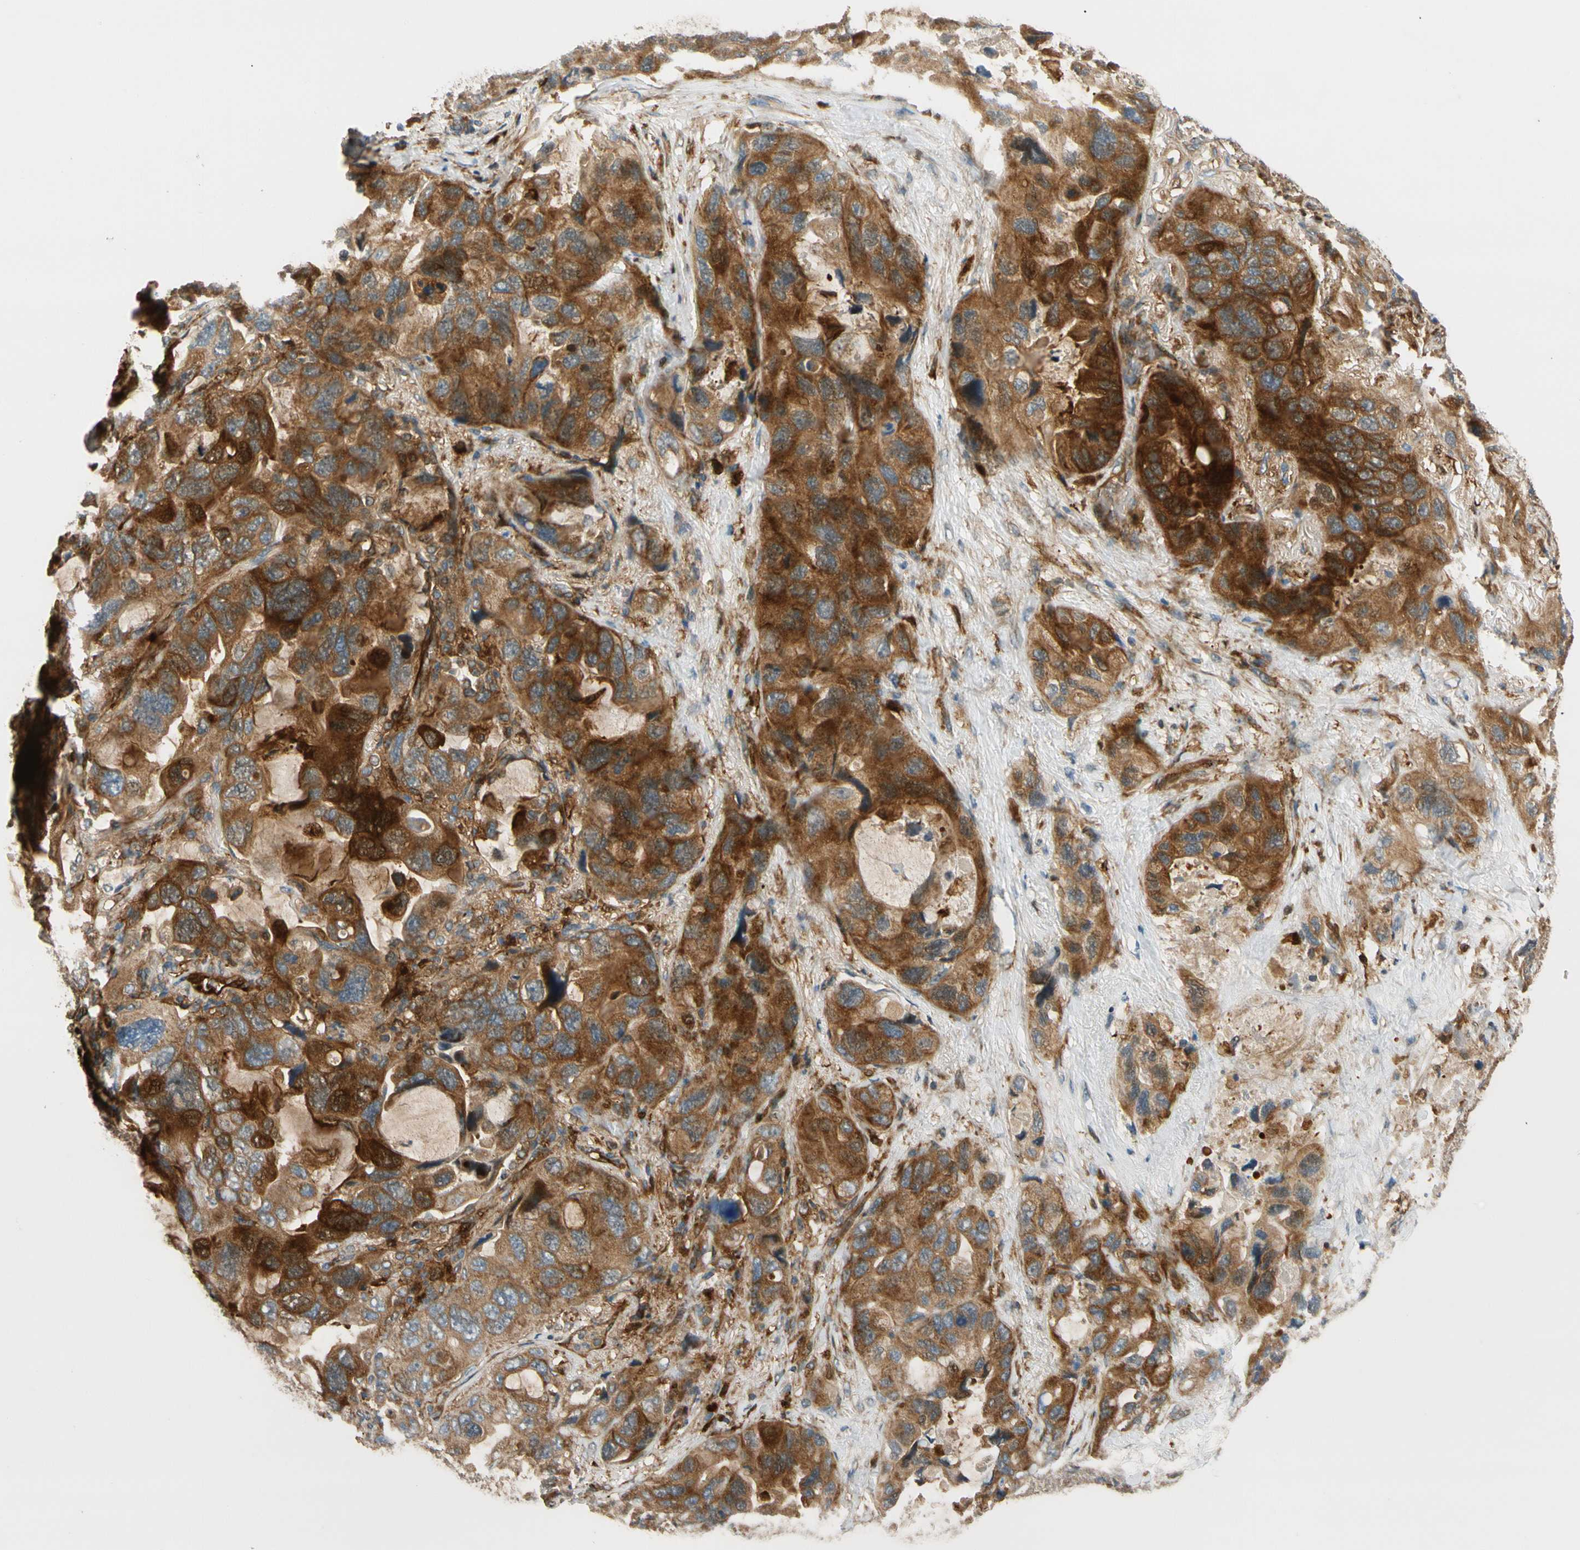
{"staining": {"intensity": "strong", "quantity": ">75%", "location": "cytoplasmic/membranous"}, "tissue": "lung cancer", "cell_type": "Tumor cells", "image_type": "cancer", "snomed": [{"axis": "morphology", "description": "Squamous cell carcinoma, NOS"}, {"axis": "topography", "description": "Lung"}], "caption": "Immunohistochemical staining of lung squamous cell carcinoma shows high levels of strong cytoplasmic/membranous protein positivity in about >75% of tumor cells. (Stains: DAB (3,3'-diaminobenzidine) in brown, nuclei in blue, Microscopy: brightfield microscopy at high magnification).", "gene": "PARP14", "patient": {"sex": "female", "age": 73}}